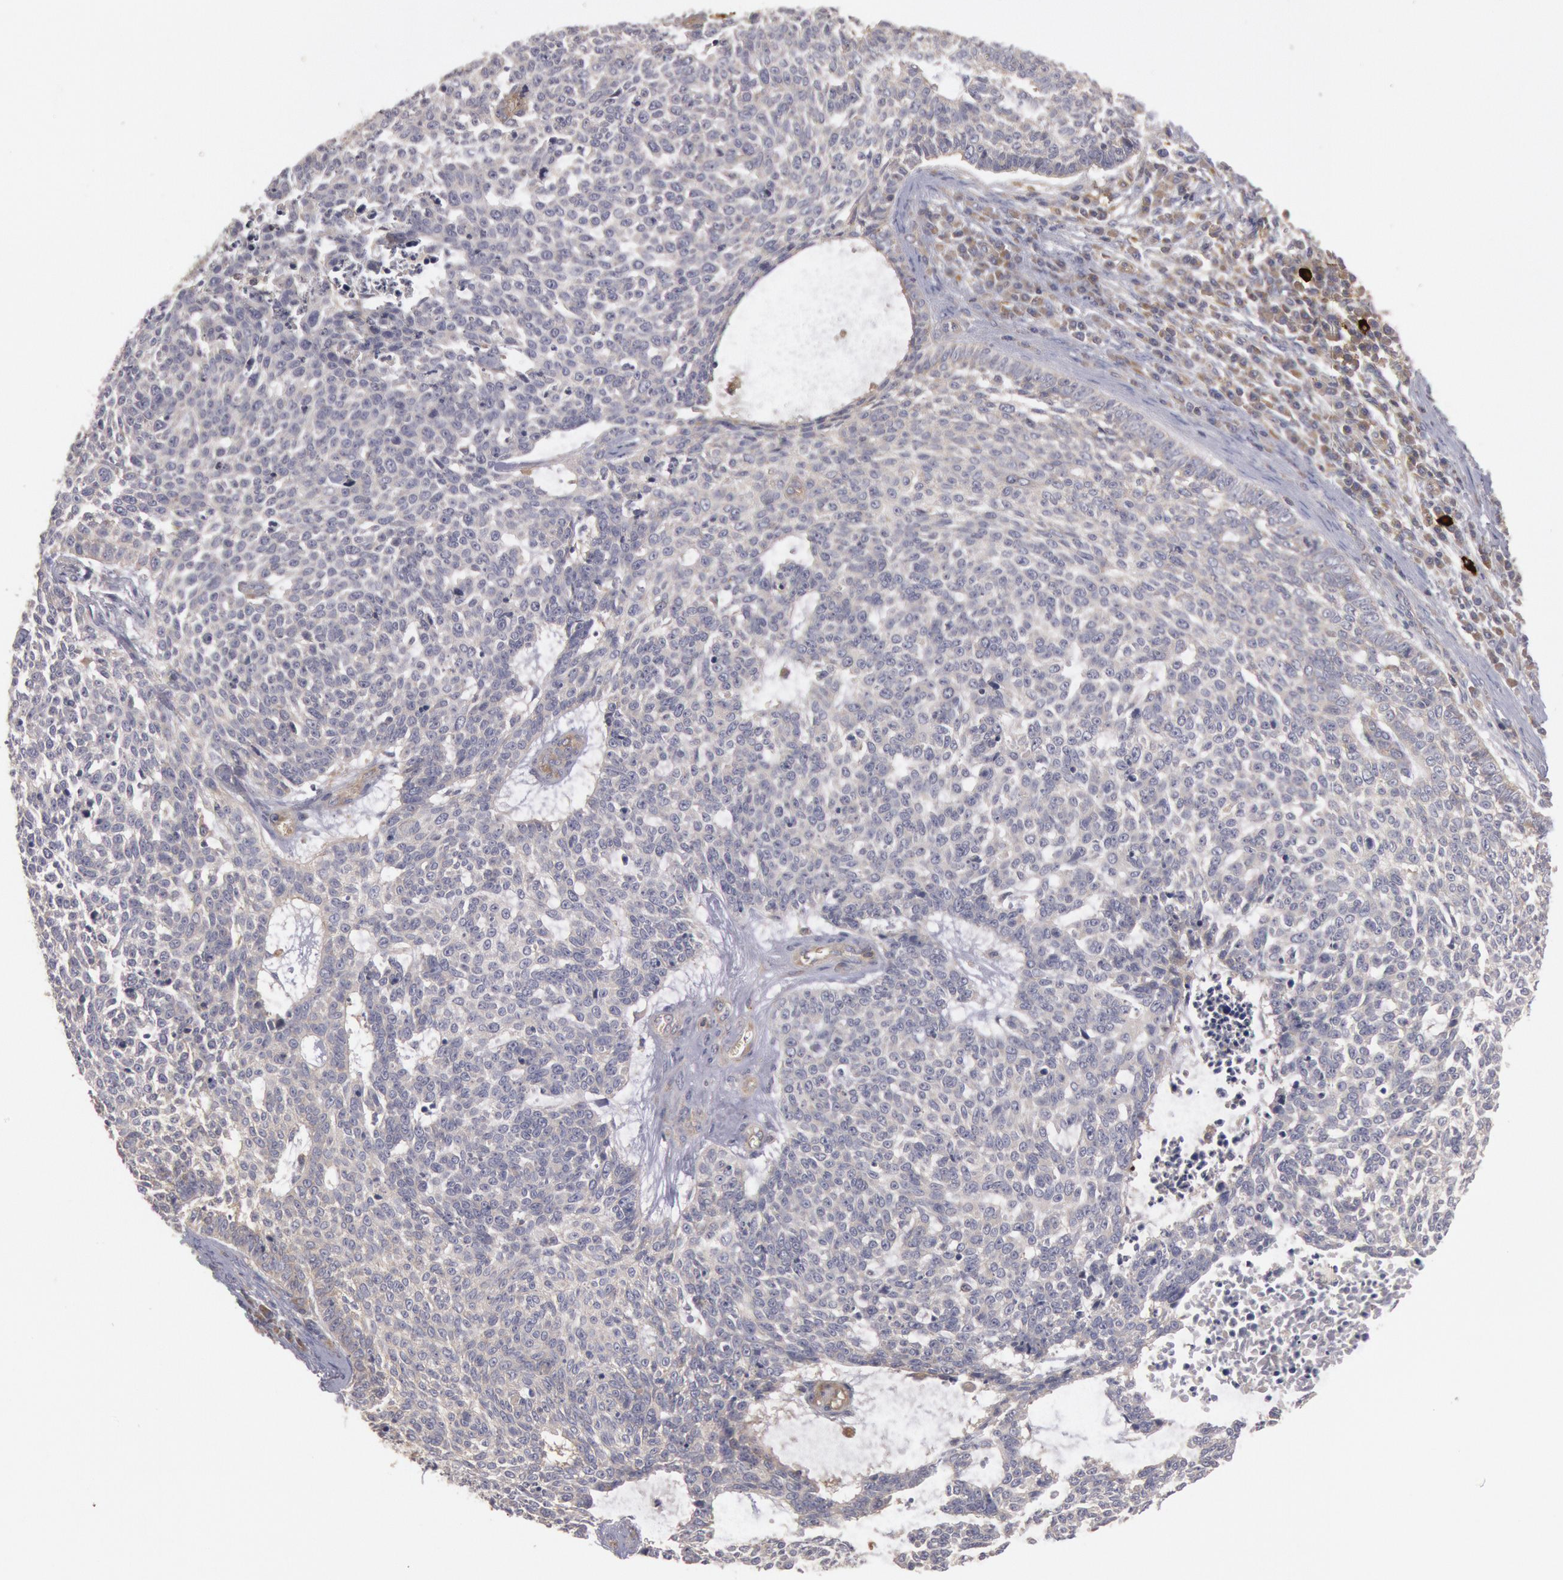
{"staining": {"intensity": "negative", "quantity": "none", "location": "none"}, "tissue": "skin cancer", "cell_type": "Tumor cells", "image_type": "cancer", "snomed": [{"axis": "morphology", "description": "Basal cell carcinoma"}, {"axis": "topography", "description": "Skin"}], "caption": "This image is of skin cancer (basal cell carcinoma) stained with IHC to label a protein in brown with the nuclei are counter-stained blue. There is no staining in tumor cells.", "gene": "PIK3R1", "patient": {"sex": "female", "age": 89}}